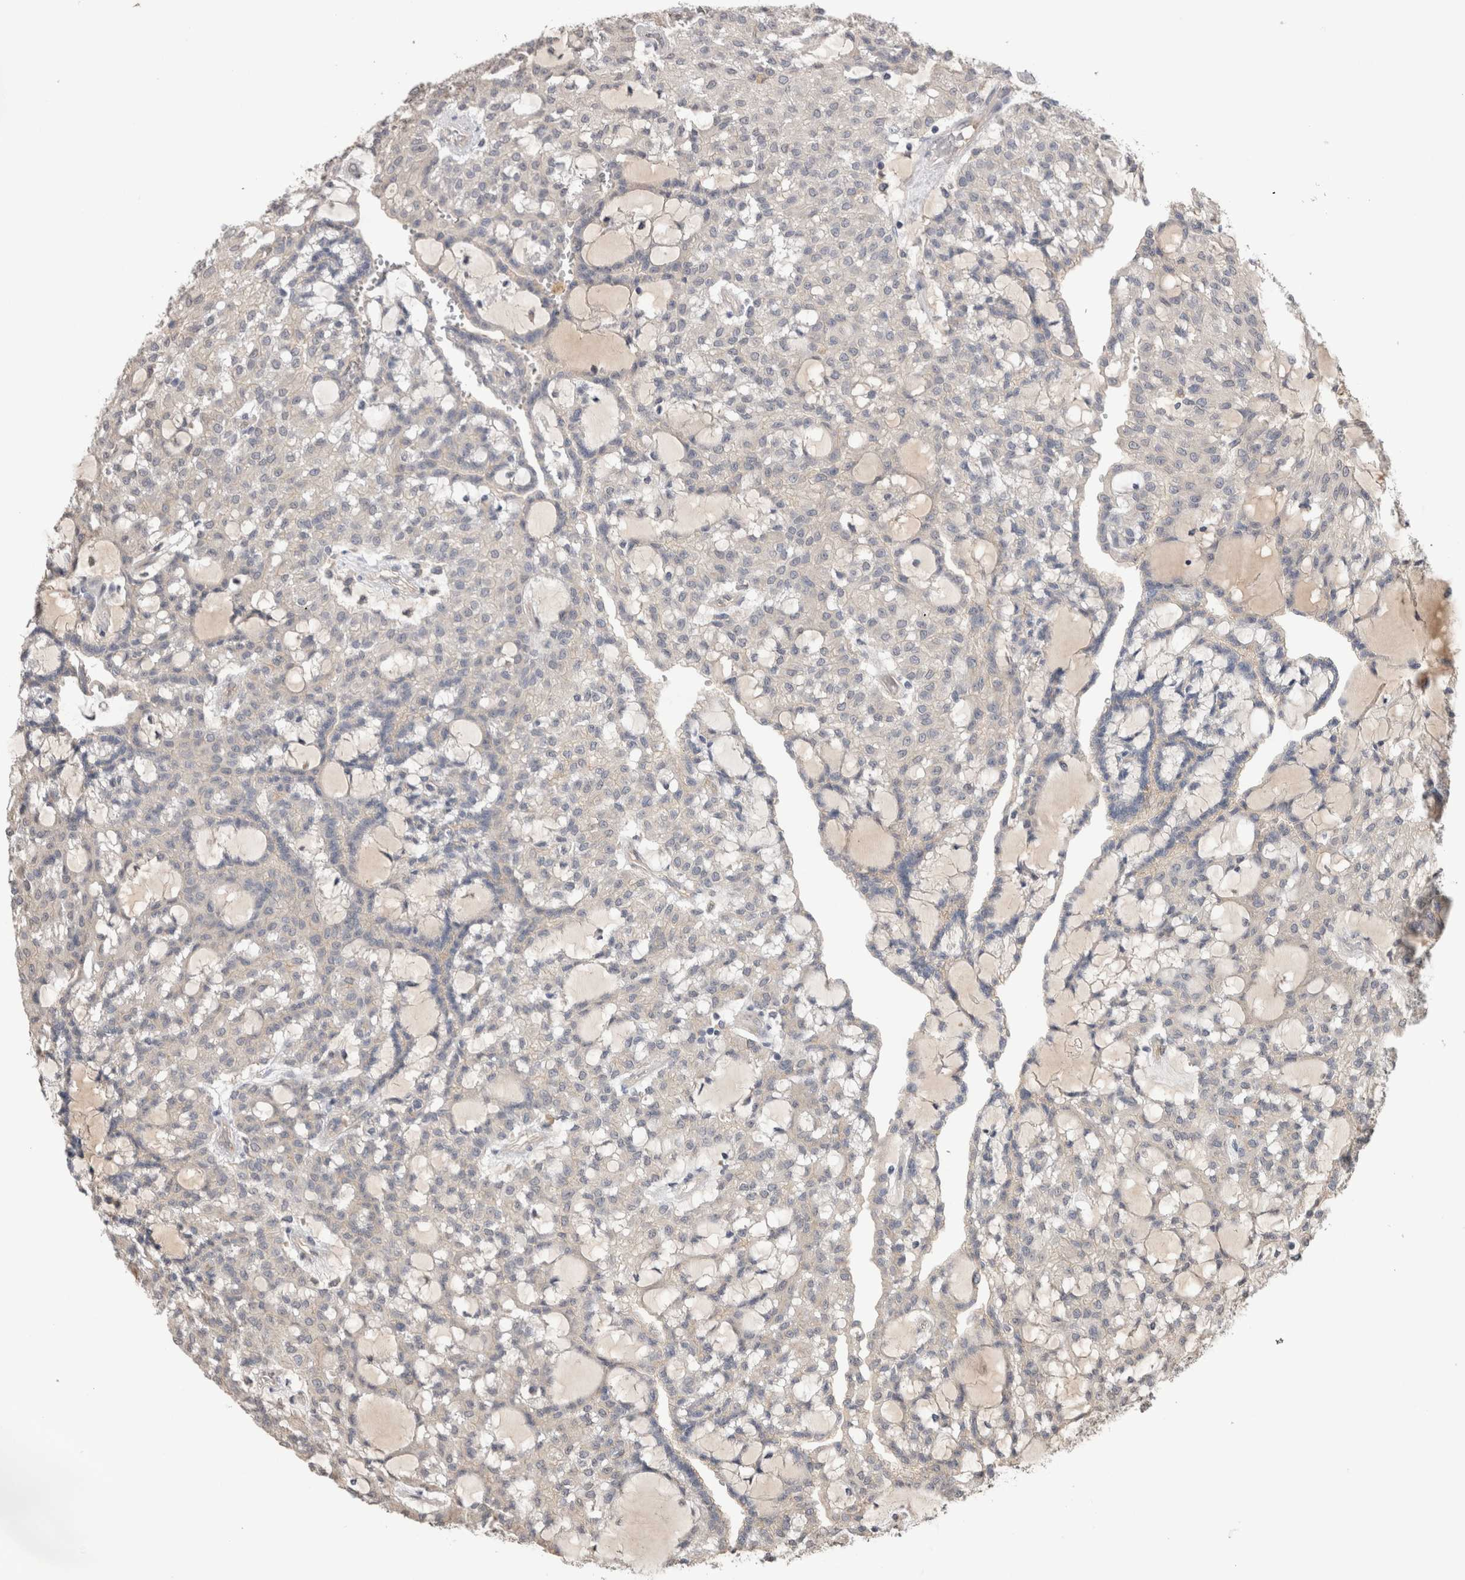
{"staining": {"intensity": "negative", "quantity": "none", "location": "none"}, "tissue": "renal cancer", "cell_type": "Tumor cells", "image_type": "cancer", "snomed": [{"axis": "morphology", "description": "Adenocarcinoma, NOS"}, {"axis": "topography", "description": "Kidney"}], "caption": "This is an immunohistochemistry (IHC) histopathology image of renal cancer (adenocarcinoma). There is no expression in tumor cells.", "gene": "PPP3CC", "patient": {"sex": "male", "age": 63}}